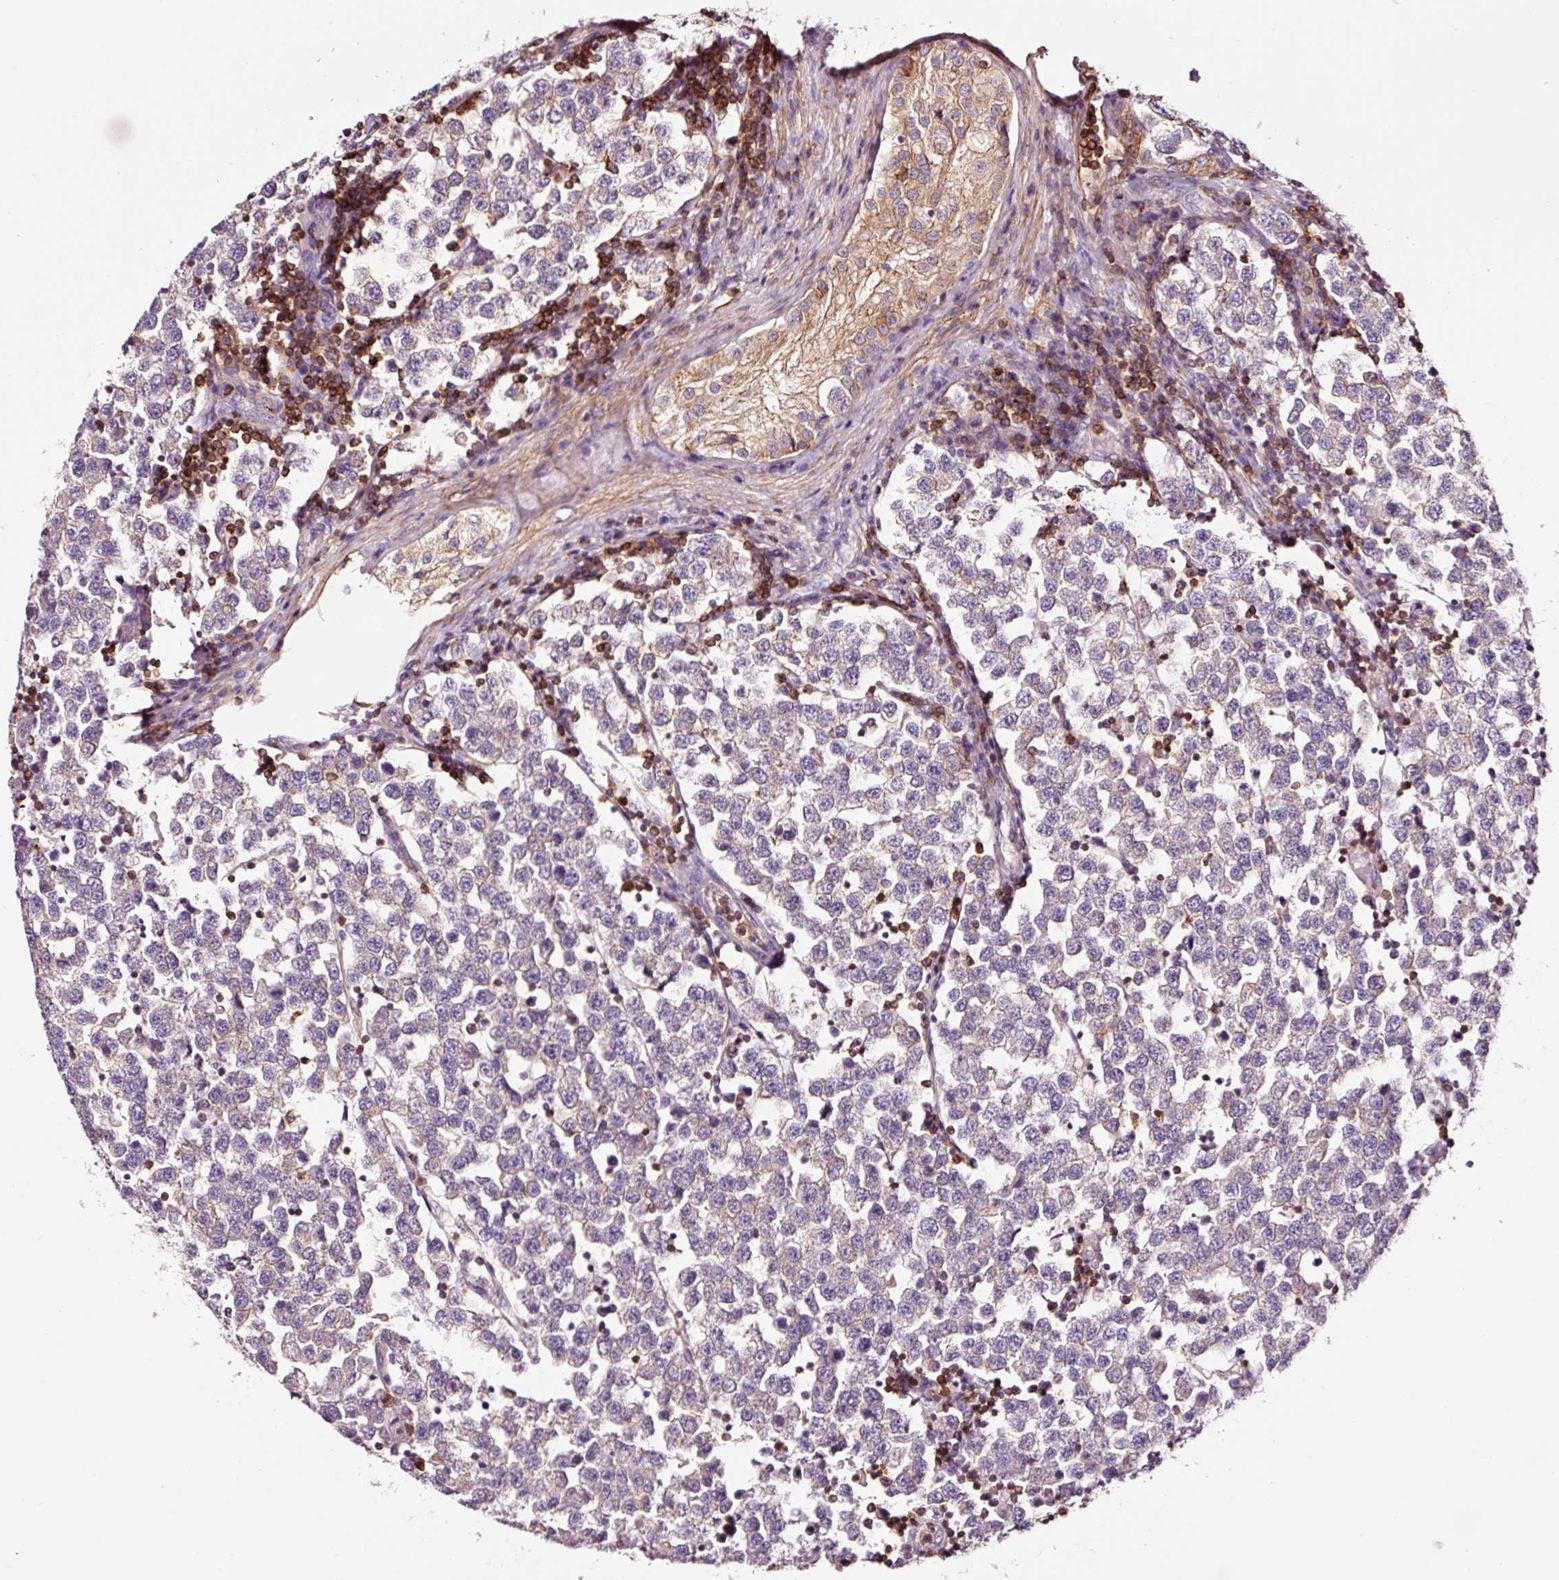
{"staining": {"intensity": "negative", "quantity": "none", "location": "none"}, "tissue": "testis cancer", "cell_type": "Tumor cells", "image_type": "cancer", "snomed": [{"axis": "morphology", "description": "Seminoma, NOS"}, {"axis": "topography", "description": "Testis"}], "caption": "This image is of testis cancer stained with immunohistochemistry to label a protein in brown with the nuclei are counter-stained blue. There is no positivity in tumor cells. (DAB (3,3'-diaminobenzidine) IHC with hematoxylin counter stain).", "gene": "ADD3", "patient": {"sex": "male", "age": 34}}